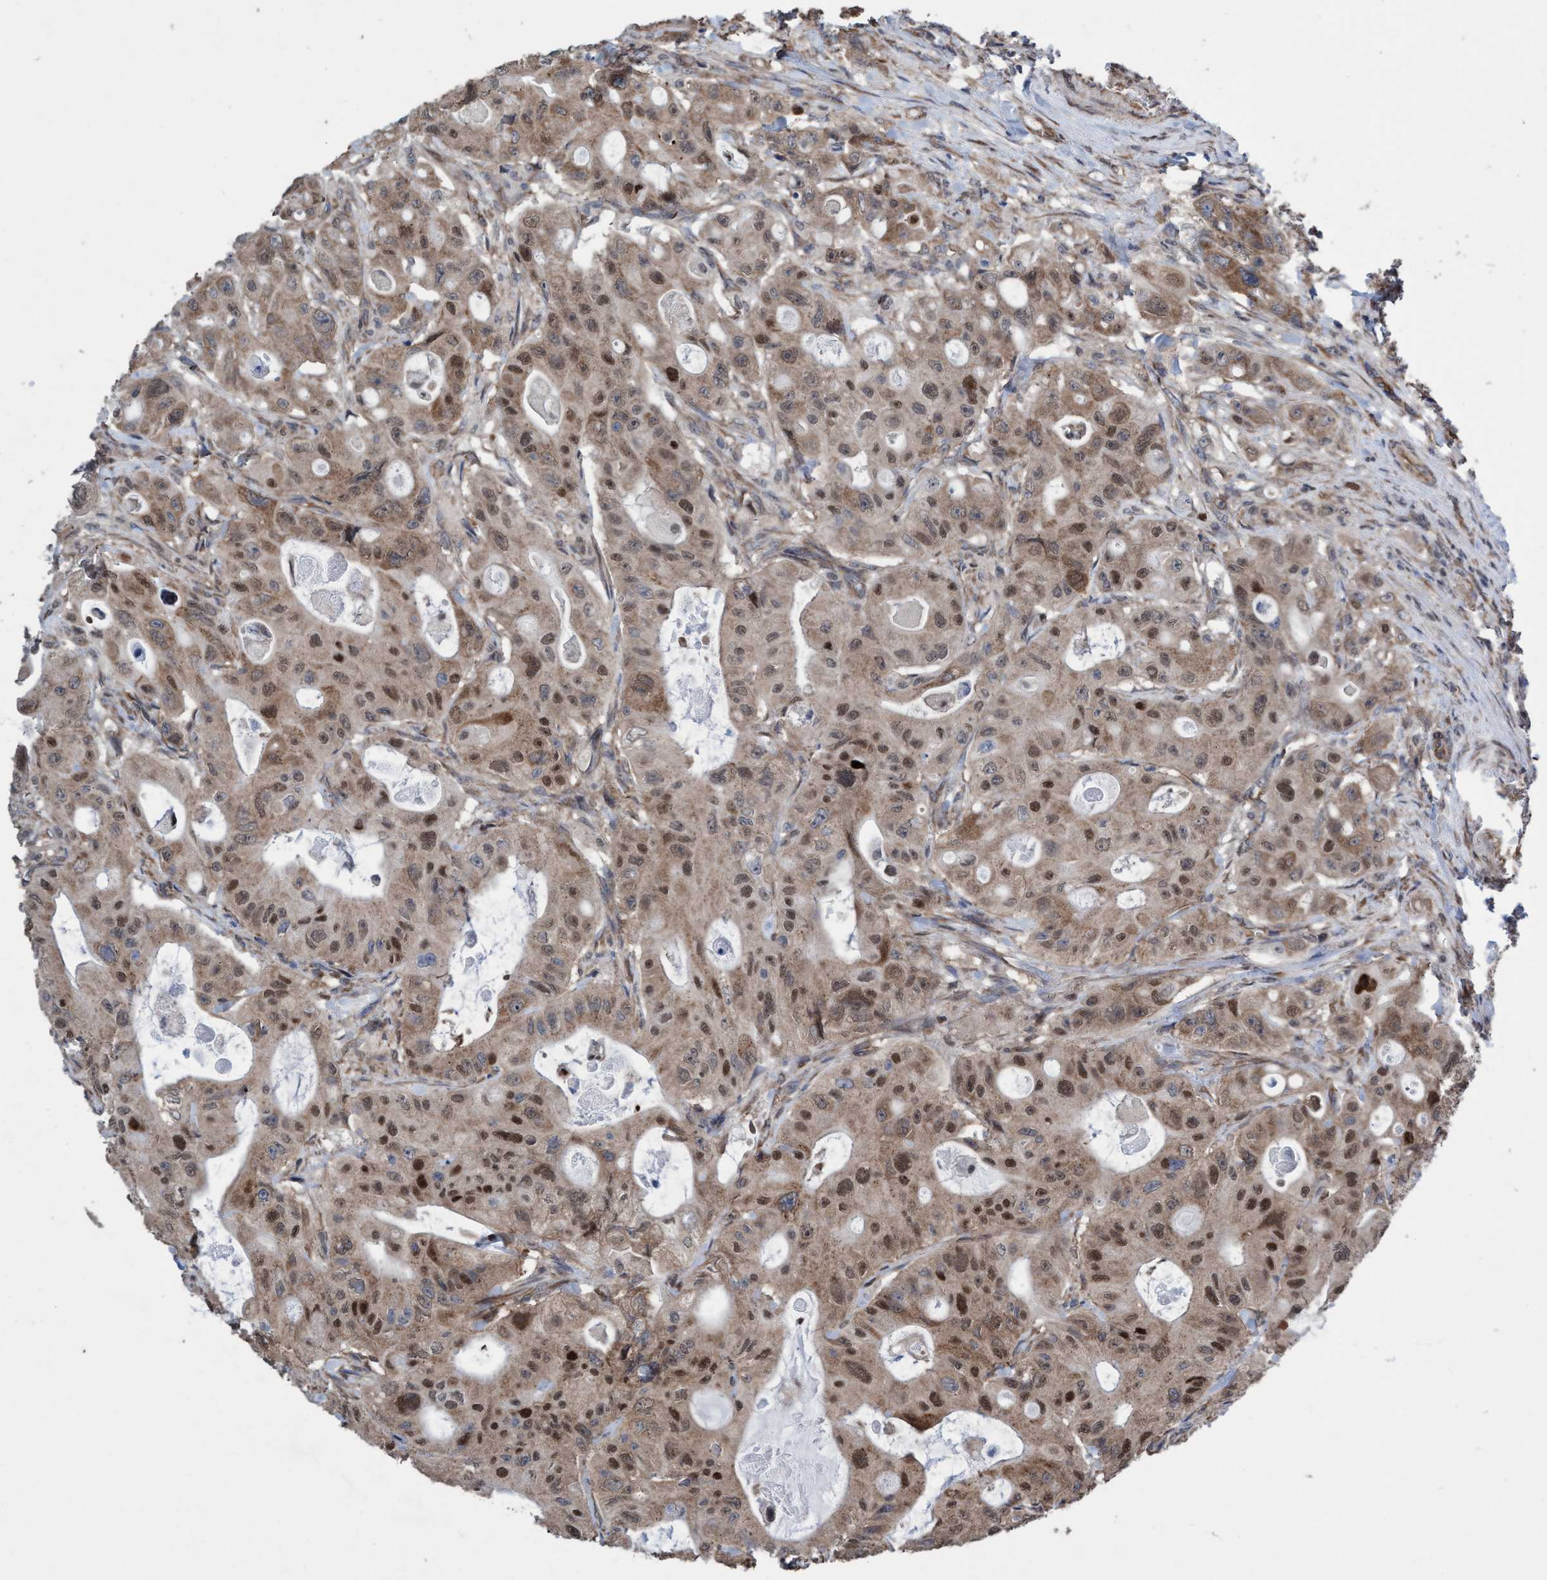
{"staining": {"intensity": "moderate", "quantity": ">75%", "location": "cytoplasmic/membranous,nuclear"}, "tissue": "colorectal cancer", "cell_type": "Tumor cells", "image_type": "cancer", "snomed": [{"axis": "morphology", "description": "Adenocarcinoma, NOS"}, {"axis": "topography", "description": "Colon"}], "caption": "The image demonstrates a brown stain indicating the presence of a protein in the cytoplasmic/membranous and nuclear of tumor cells in colorectal cancer. The protein is shown in brown color, while the nuclei are stained blue.", "gene": "METAP2", "patient": {"sex": "female", "age": 46}}